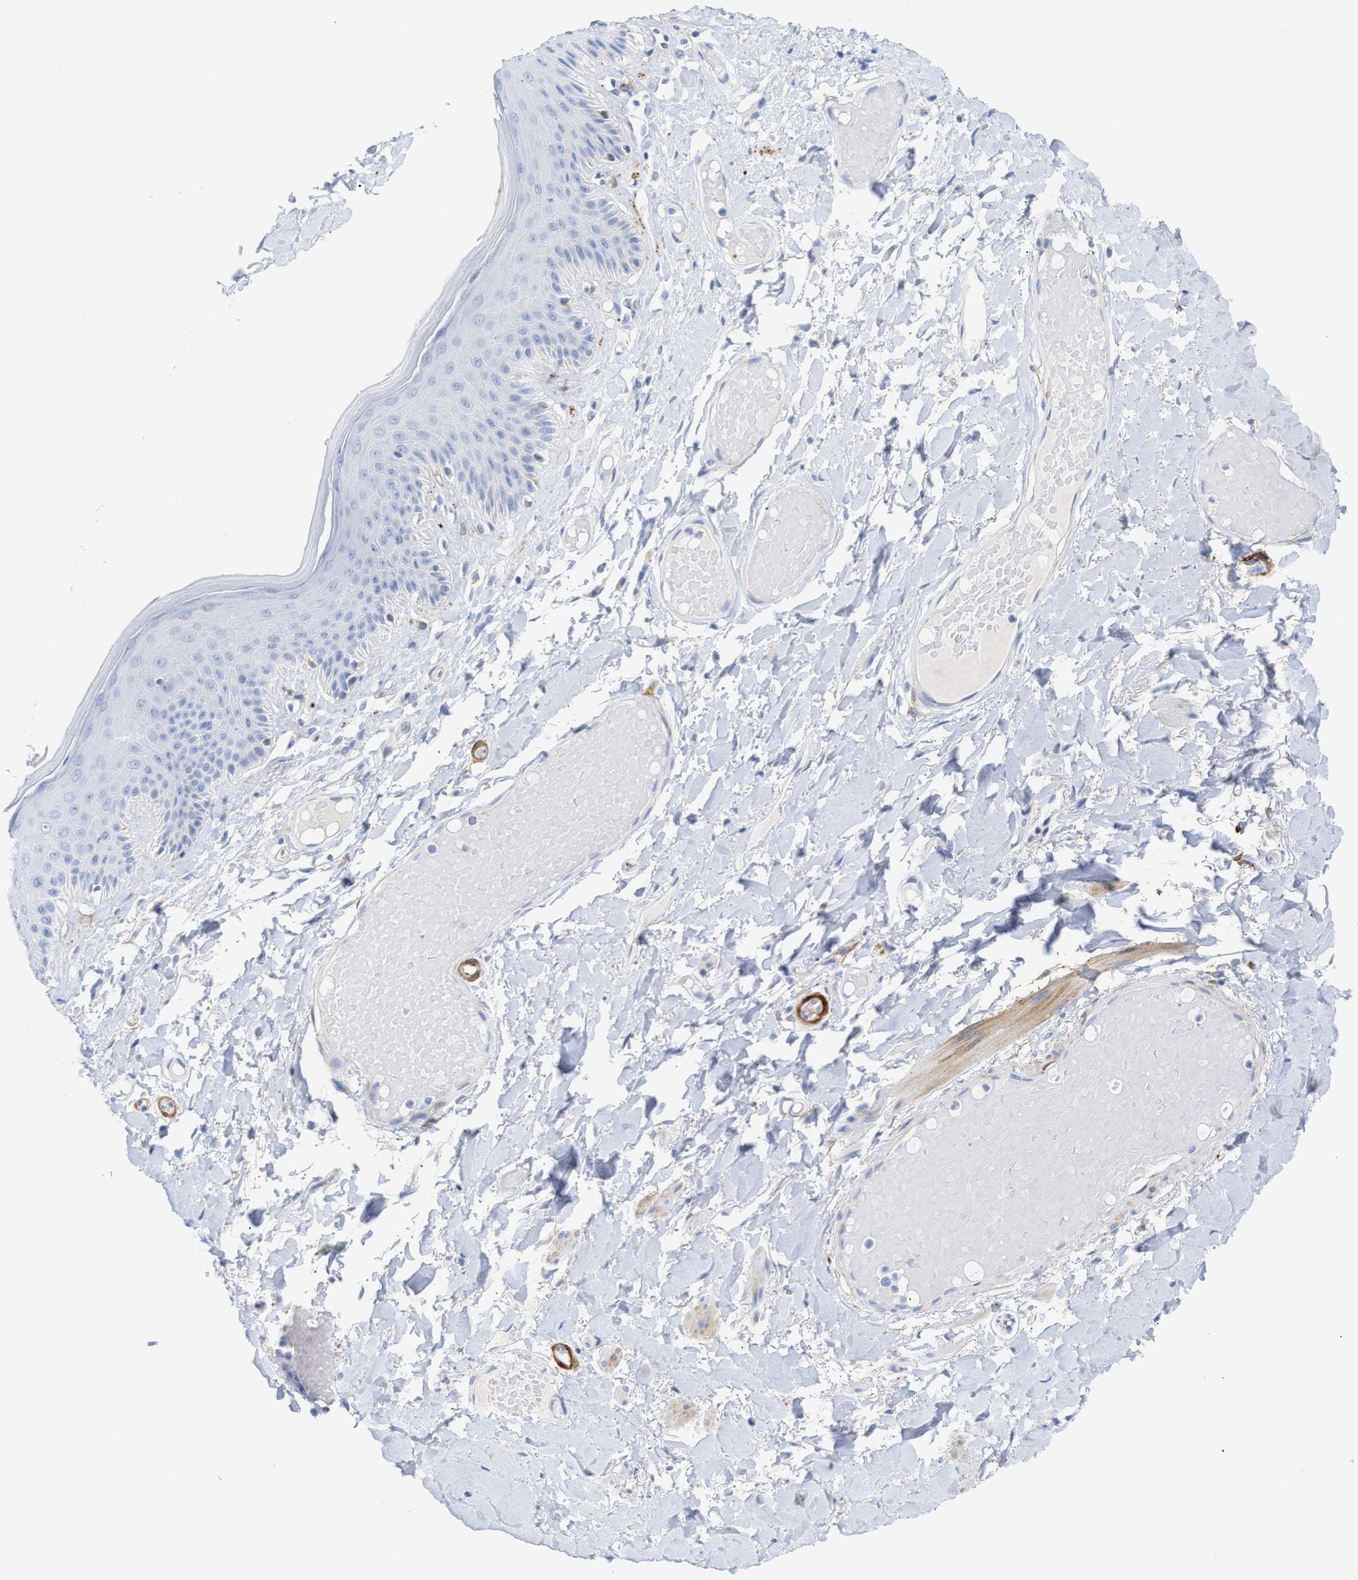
{"staining": {"intensity": "moderate", "quantity": "<25%", "location": "cytoplasmic/membranous"}, "tissue": "skin", "cell_type": "Epidermal cells", "image_type": "normal", "snomed": [{"axis": "morphology", "description": "Normal tissue, NOS"}, {"axis": "topography", "description": "Vulva"}], "caption": "Immunohistochemistry (IHC) micrograph of unremarkable skin stained for a protein (brown), which demonstrates low levels of moderate cytoplasmic/membranous expression in approximately <25% of epidermal cells.", "gene": "AMPH", "patient": {"sex": "female", "age": 73}}